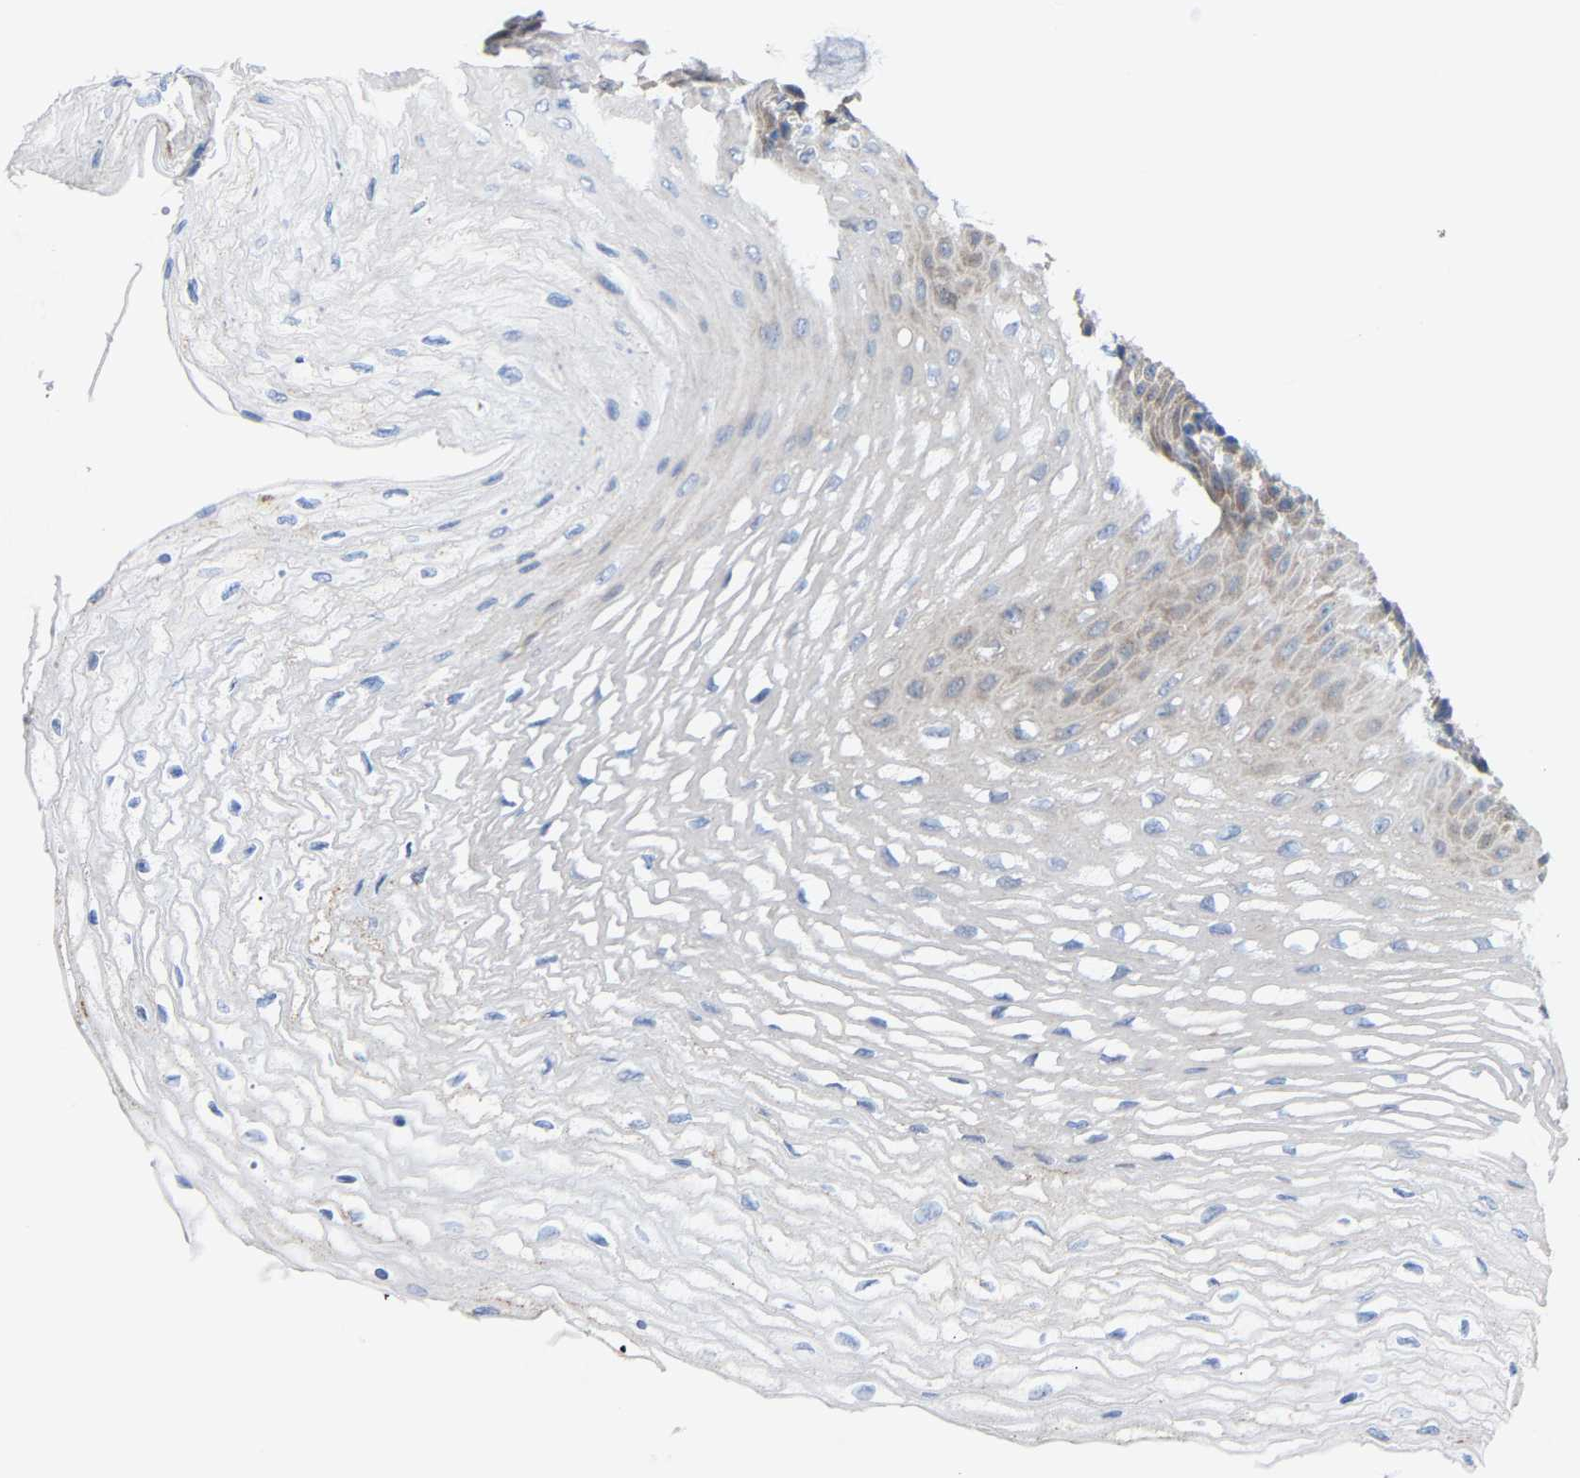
{"staining": {"intensity": "weak", "quantity": "25%-75%", "location": "cytoplasmic/membranous"}, "tissue": "esophagus", "cell_type": "Squamous epithelial cells", "image_type": "normal", "snomed": [{"axis": "morphology", "description": "Normal tissue, NOS"}, {"axis": "topography", "description": "Esophagus"}], "caption": "Immunohistochemical staining of benign esophagus shows 25%-75% levels of weak cytoplasmic/membranous protein staining in about 25%-75% of squamous epithelial cells. The protein is stained brown, and the nuclei are stained in blue (DAB (3,3'-diaminobenzidine) IHC with brightfield microscopy, high magnification).", "gene": "PPP1R15A", "patient": {"sex": "female", "age": 72}}